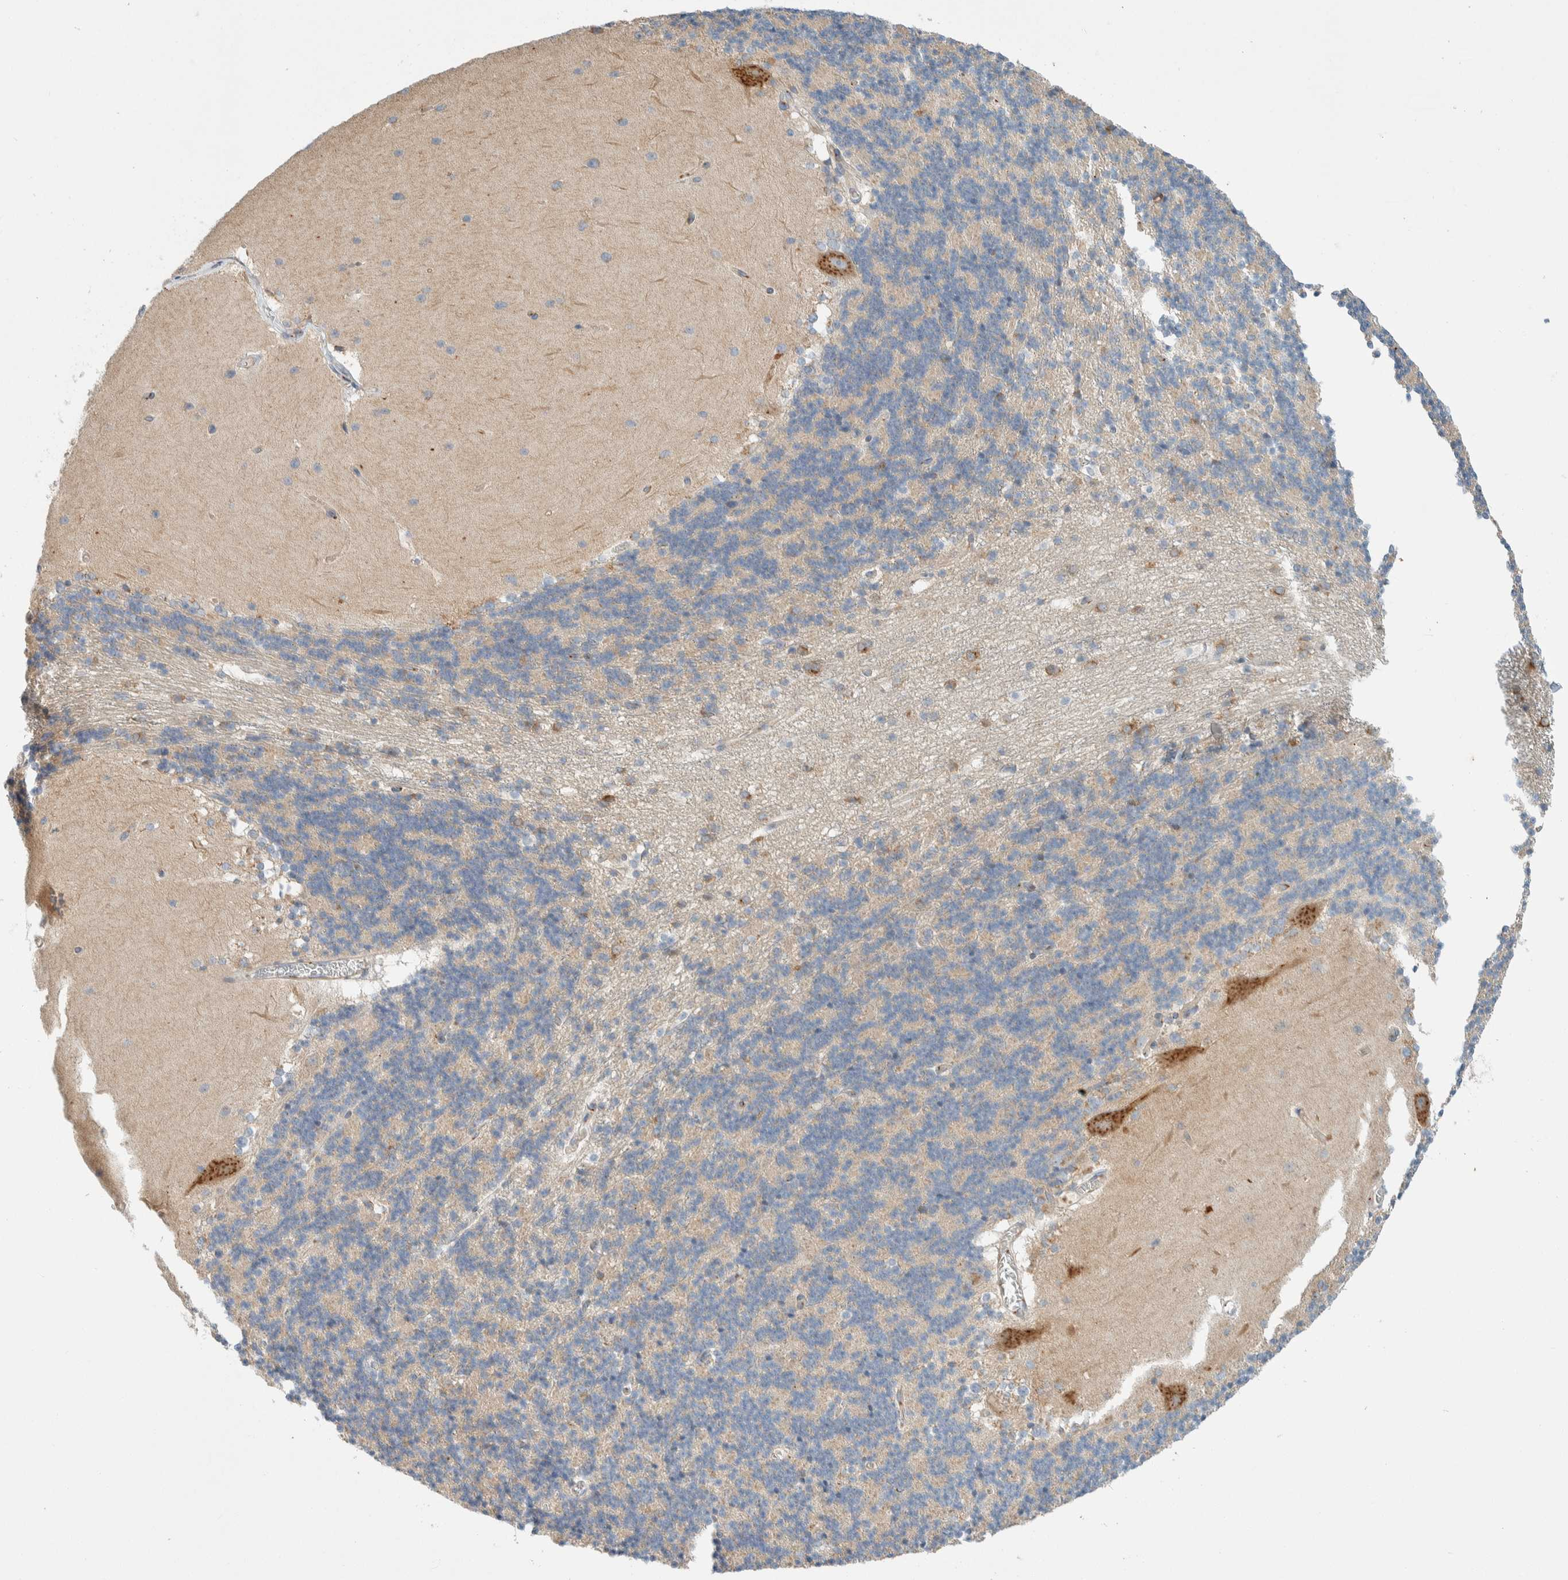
{"staining": {"intensity": "moderate", "quantity": "<25%", "location": "cytoplasmic/membranous"}, "tissue": "cerebellum", "cell_type": "Cells in granular layer", "image_type": "normal", "snomed": [{"axis": "morphology", "description": "Normal tissue, NOS"}, {"axis": "topography", "description": "Cerebellum"}], "caption": "Immunohistochemical staining of unremarkable human cerebellum demonstrates <25% levels of moderate cytoplasmic/membranous protein staining in about <25% of cells in granular layer. The protein of interest is stained brown, and the nuclei are stained in blue (DAB (3,3'-diaminobenzidine) IHC with brightfield microscopy, high magnification).", "gene": "TMEM184B", "patient": {"sex": "female", "age": 19}}